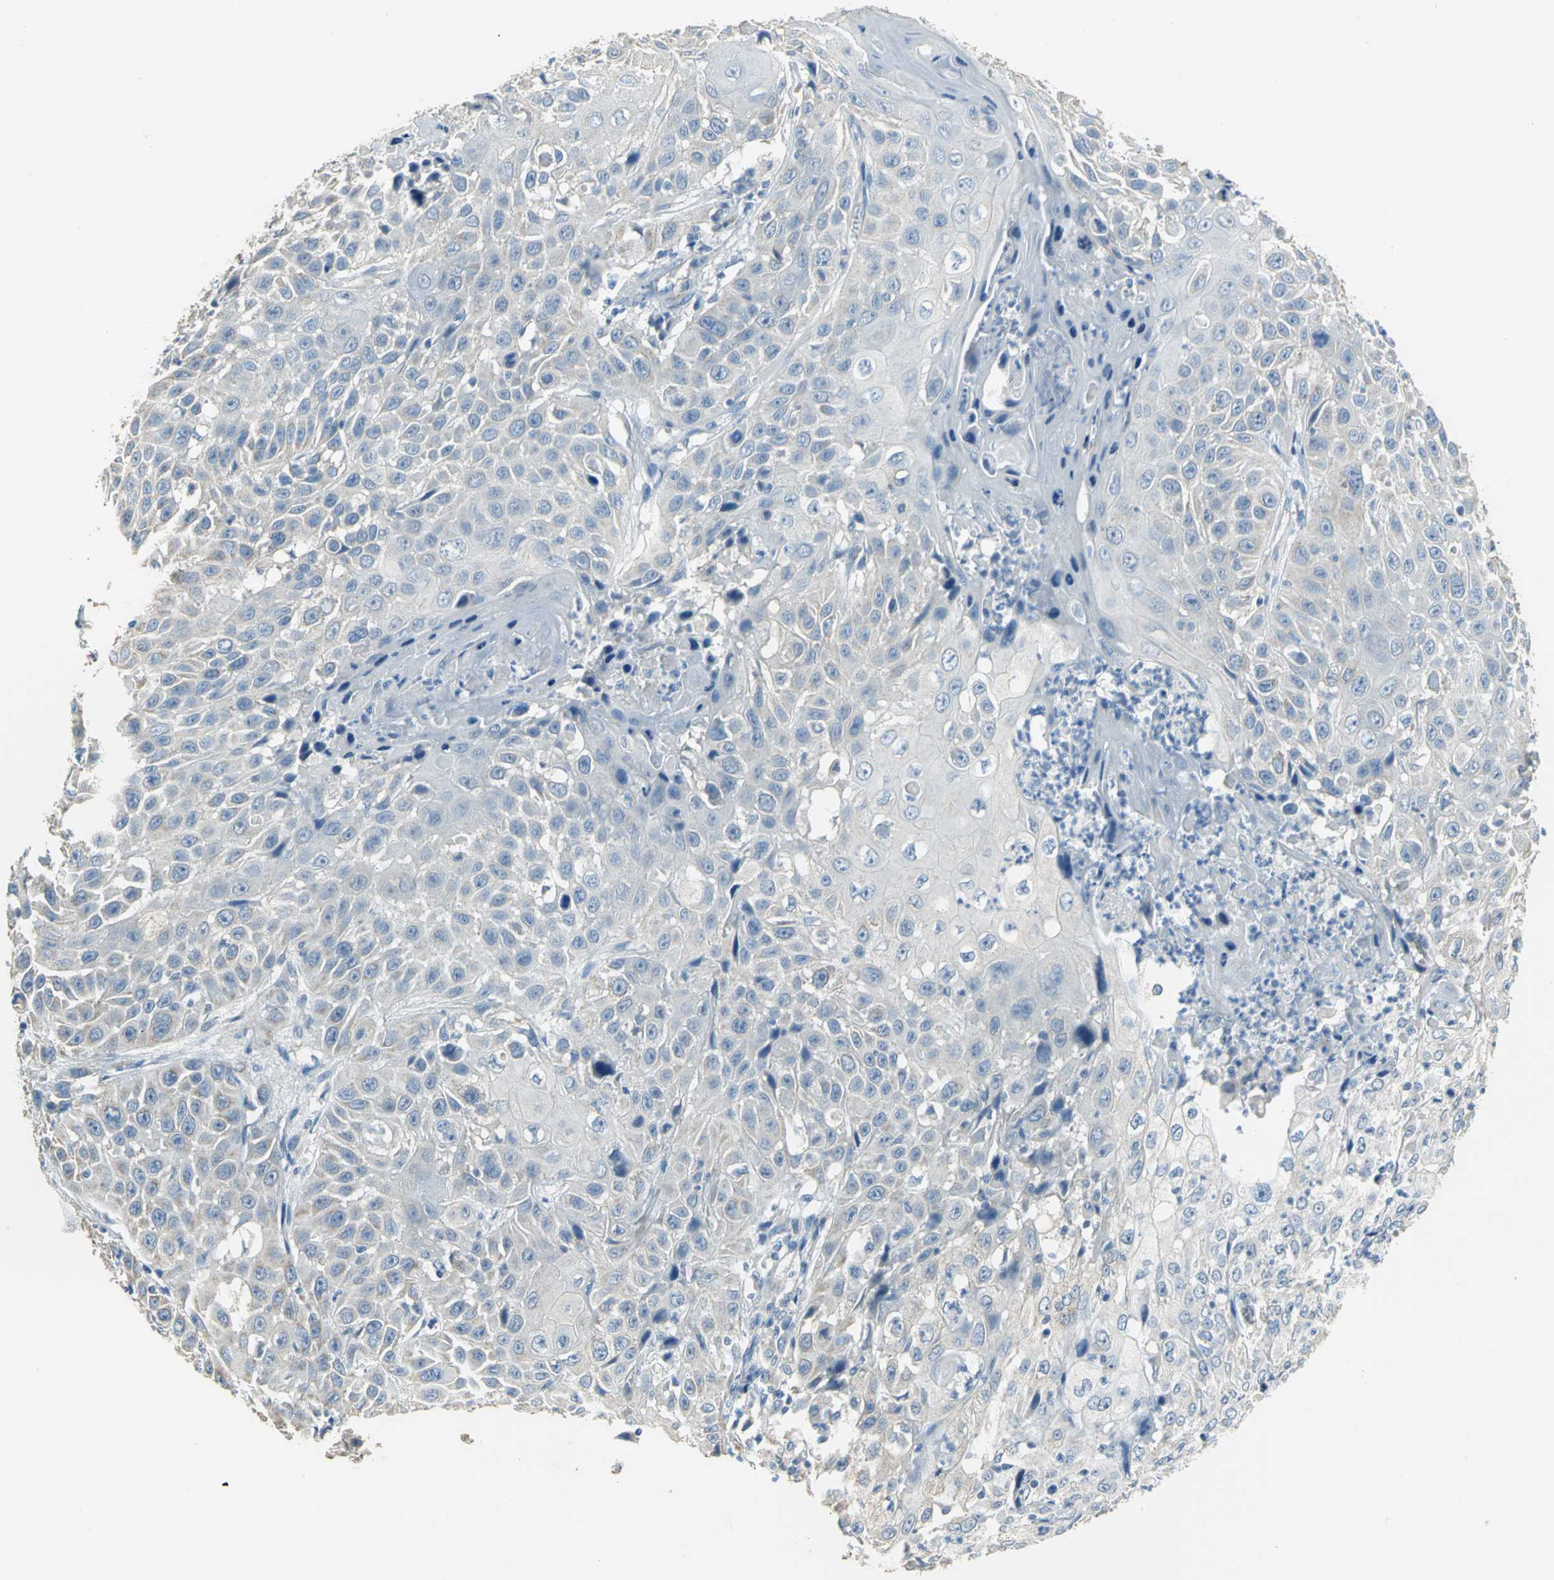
{"staining": {"intensity": "strong", "quantity": "<25%", "location": "cytoplasmic/membranous"}, "tissue": "cervical cancer", "cell_type": "Tumor cells", "image_type": "cancer", "snomed": [{"axis": "morphology", "description": "Squamous cell carcinoma, NOS"}, {"axis": "topography", "description": "Cervix"}], "caption": "Strong cytoplasmic/membranous positivity for a protein is seen in about <25% of tumor cells of cervical squamous cell carcinoma using immunohistochemistry (IHC).", "gene": "HTR1F", "patient": {"sex": "female", "age": 39}}